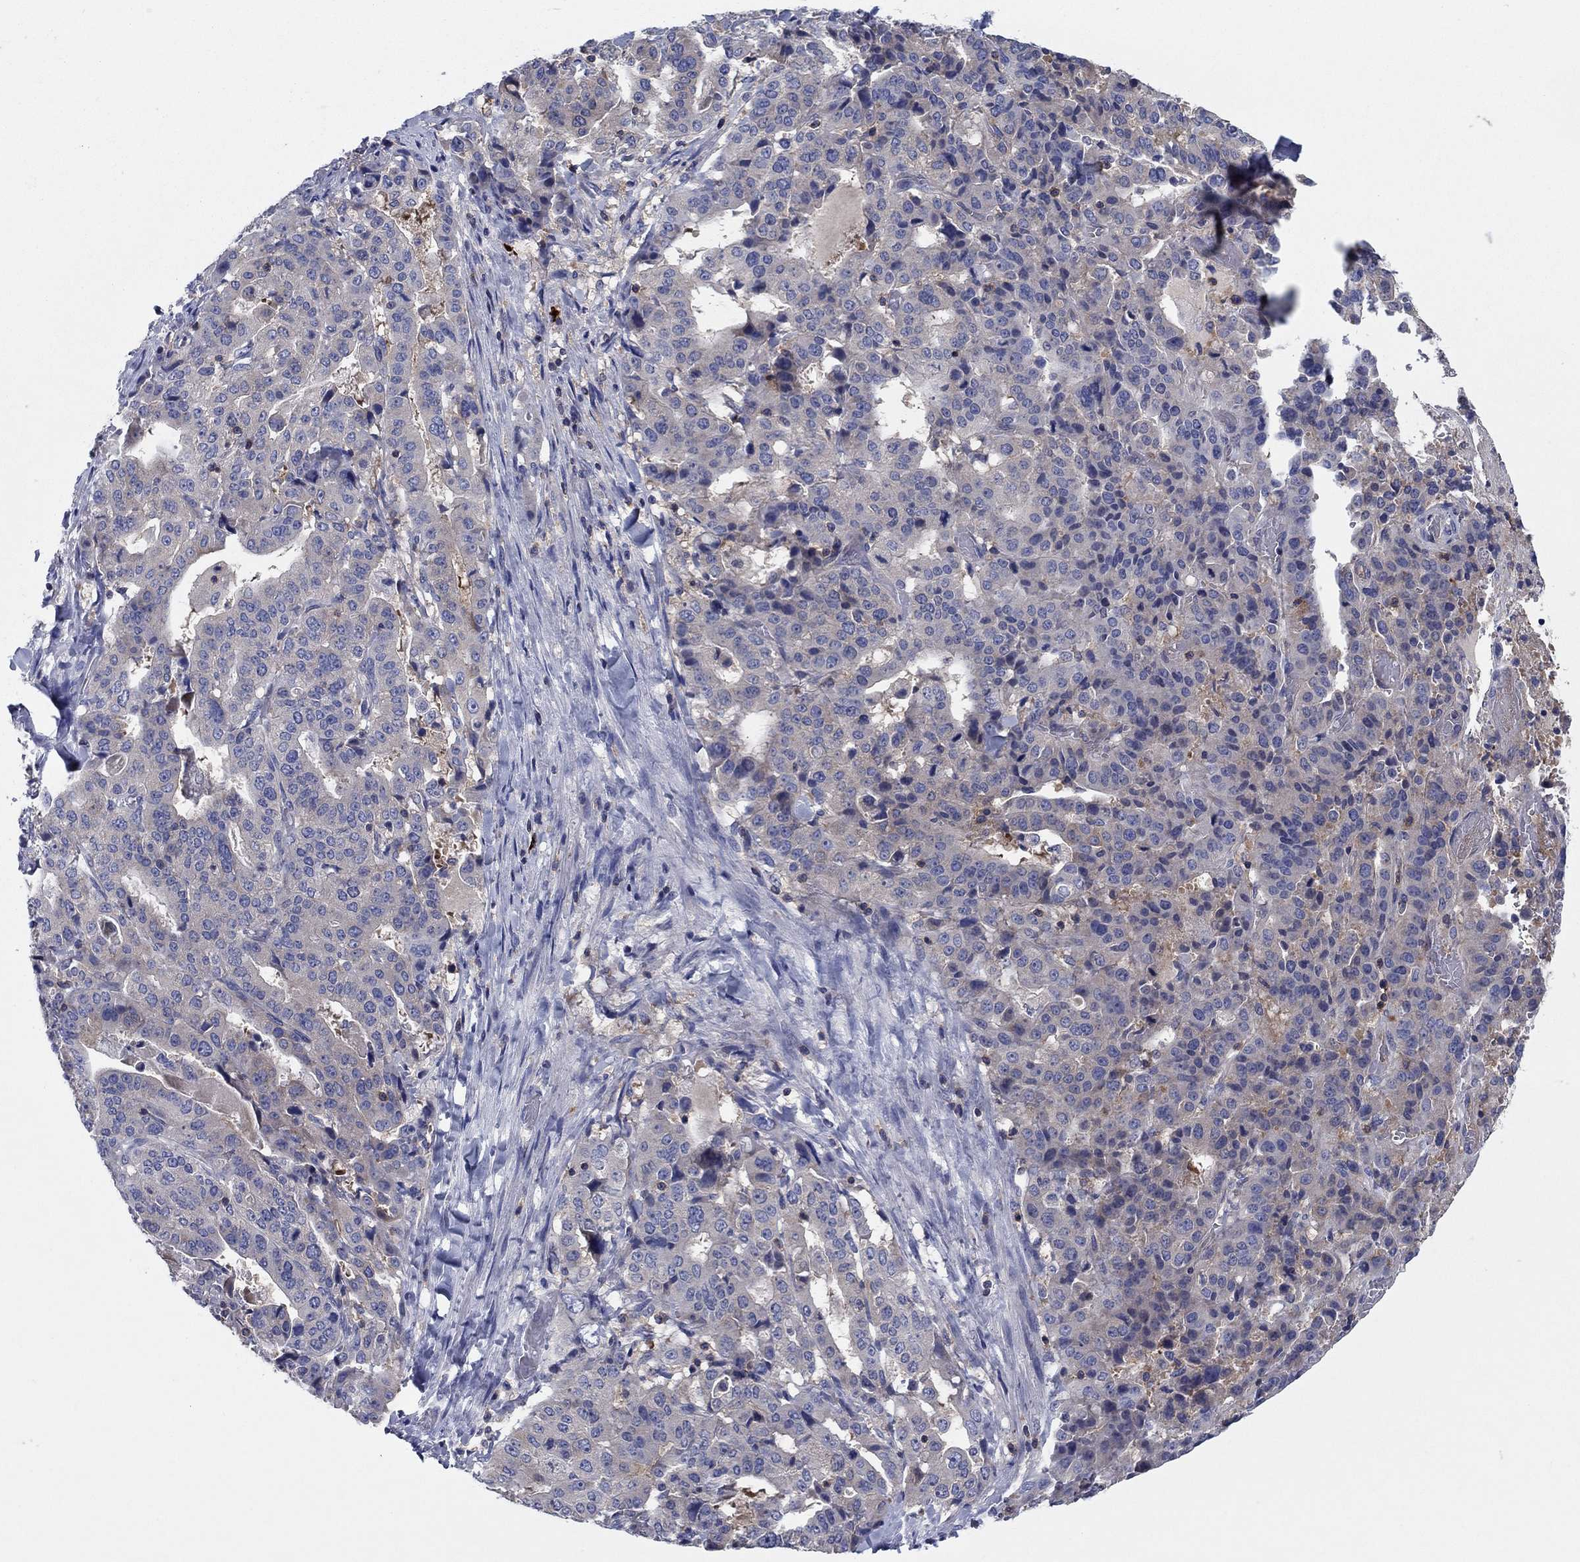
{"staining": {"intensity": "negative", "quantity": "none", "location": "none"}, "tissue": "stomach cancer", "cell_type": "Tumor cells", "image_type": "cancer", "snomed": [{"axis": "morphology", "description": "Adenocarcinoma, NOS"}, {"axis": "topography", "description": "Stomach"}], "caption": "The photomicrograph displays no staining of tumor cells in stomach adenocarcinoma.", "gene": "PVR", "patient": {"sex": "male", "age": 48}}